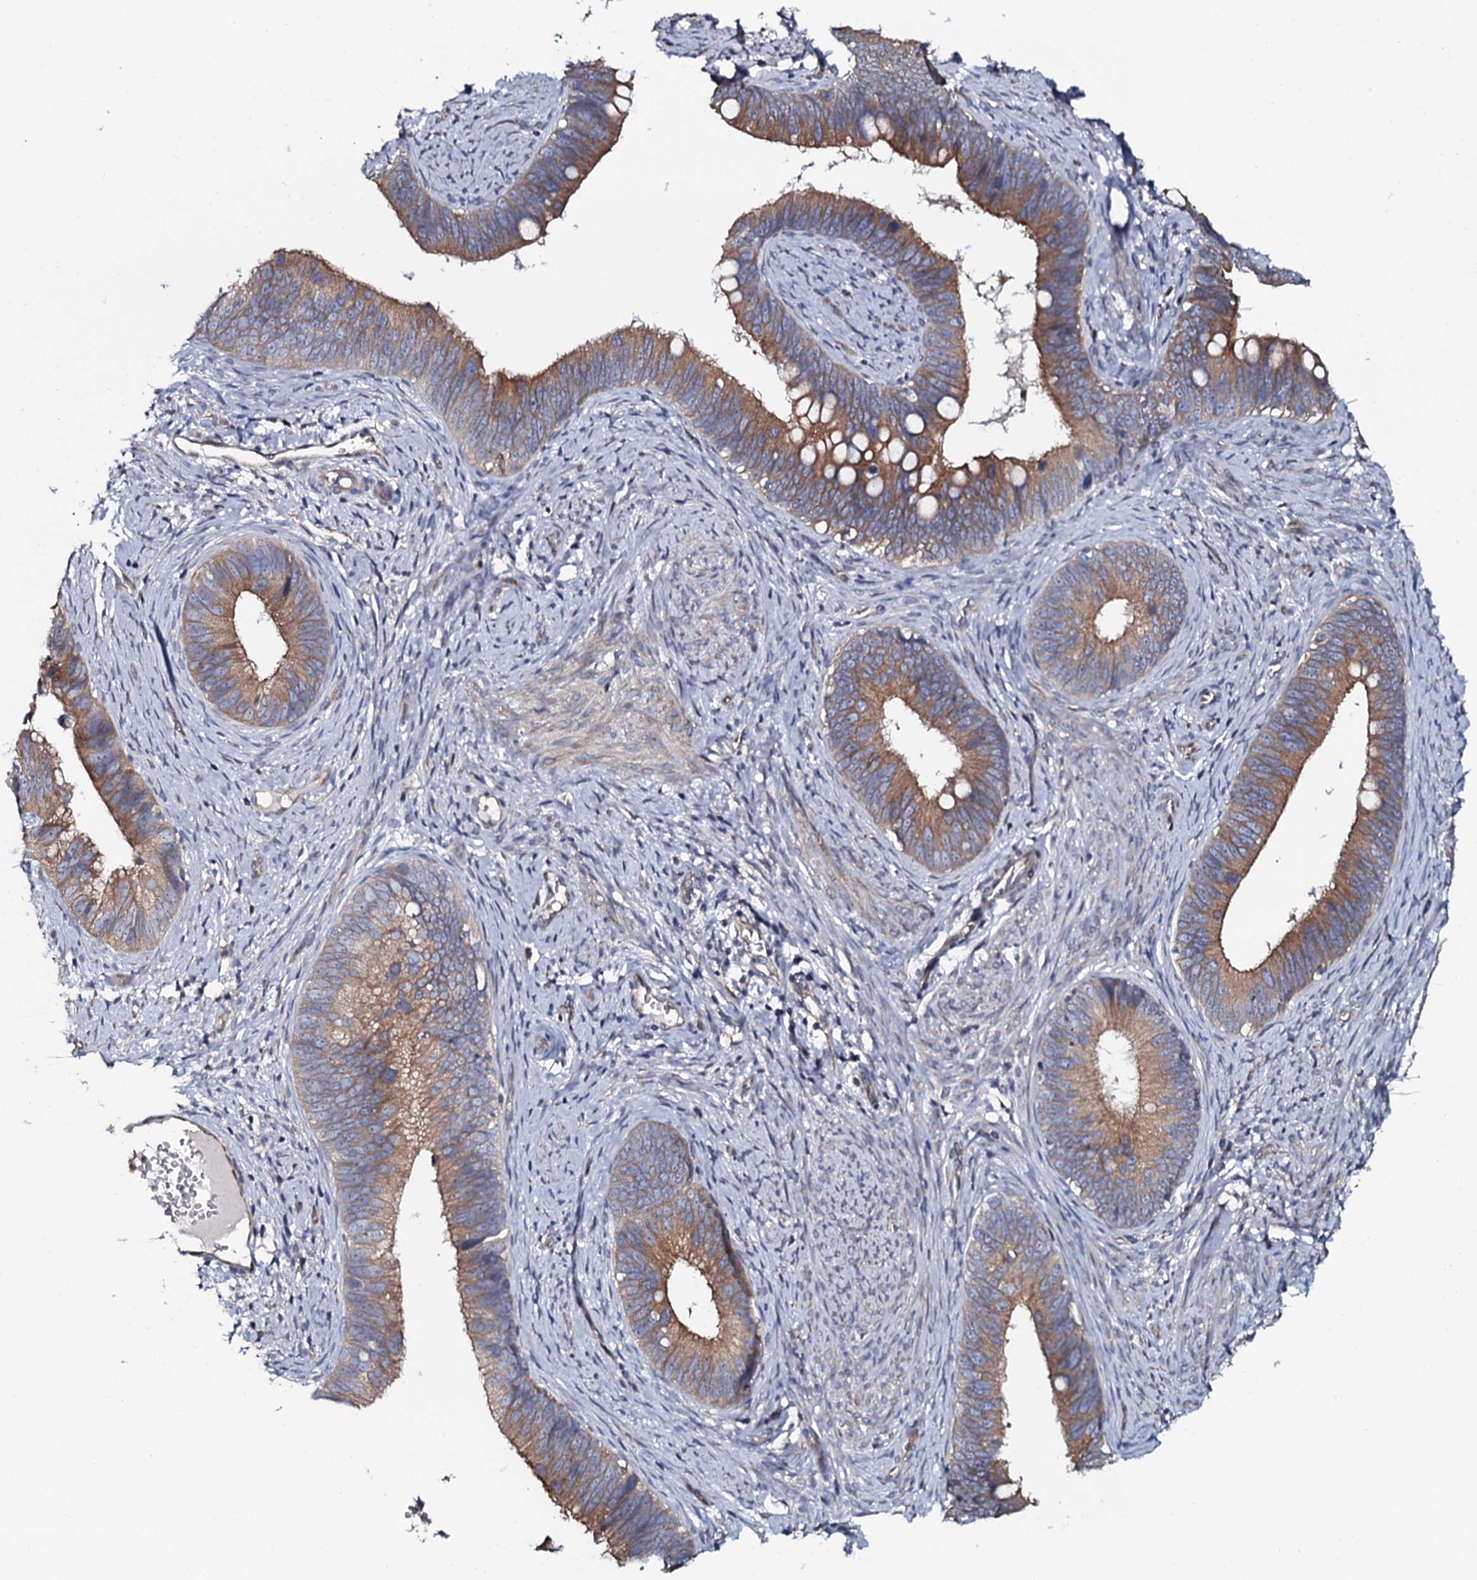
{"staining": {"intensity": "moderate", "quantity": ">75%", "location": "cytoplasmic/membranous"}, "tissue": "cervical cancer", "cell_type": "Tumor cells", "image_type": "cancer", "snomed": [{"axis": "morphology", "description": "Adenocarcinoma, NOS"}, {"axis": "topography", "description": "Cervix"}], "caption": "Immunohistochemical staining of adenocarcinoma (cervical) exhibits medium levels of moderate cytoplasmic/membranous protein positivity in about >75% of tumor cells. (brown staining indicates protein expression, while blue staining denotes nuclei).", "gene": "TMEM151A", "patient": {"sex": "female", "age": 42}}